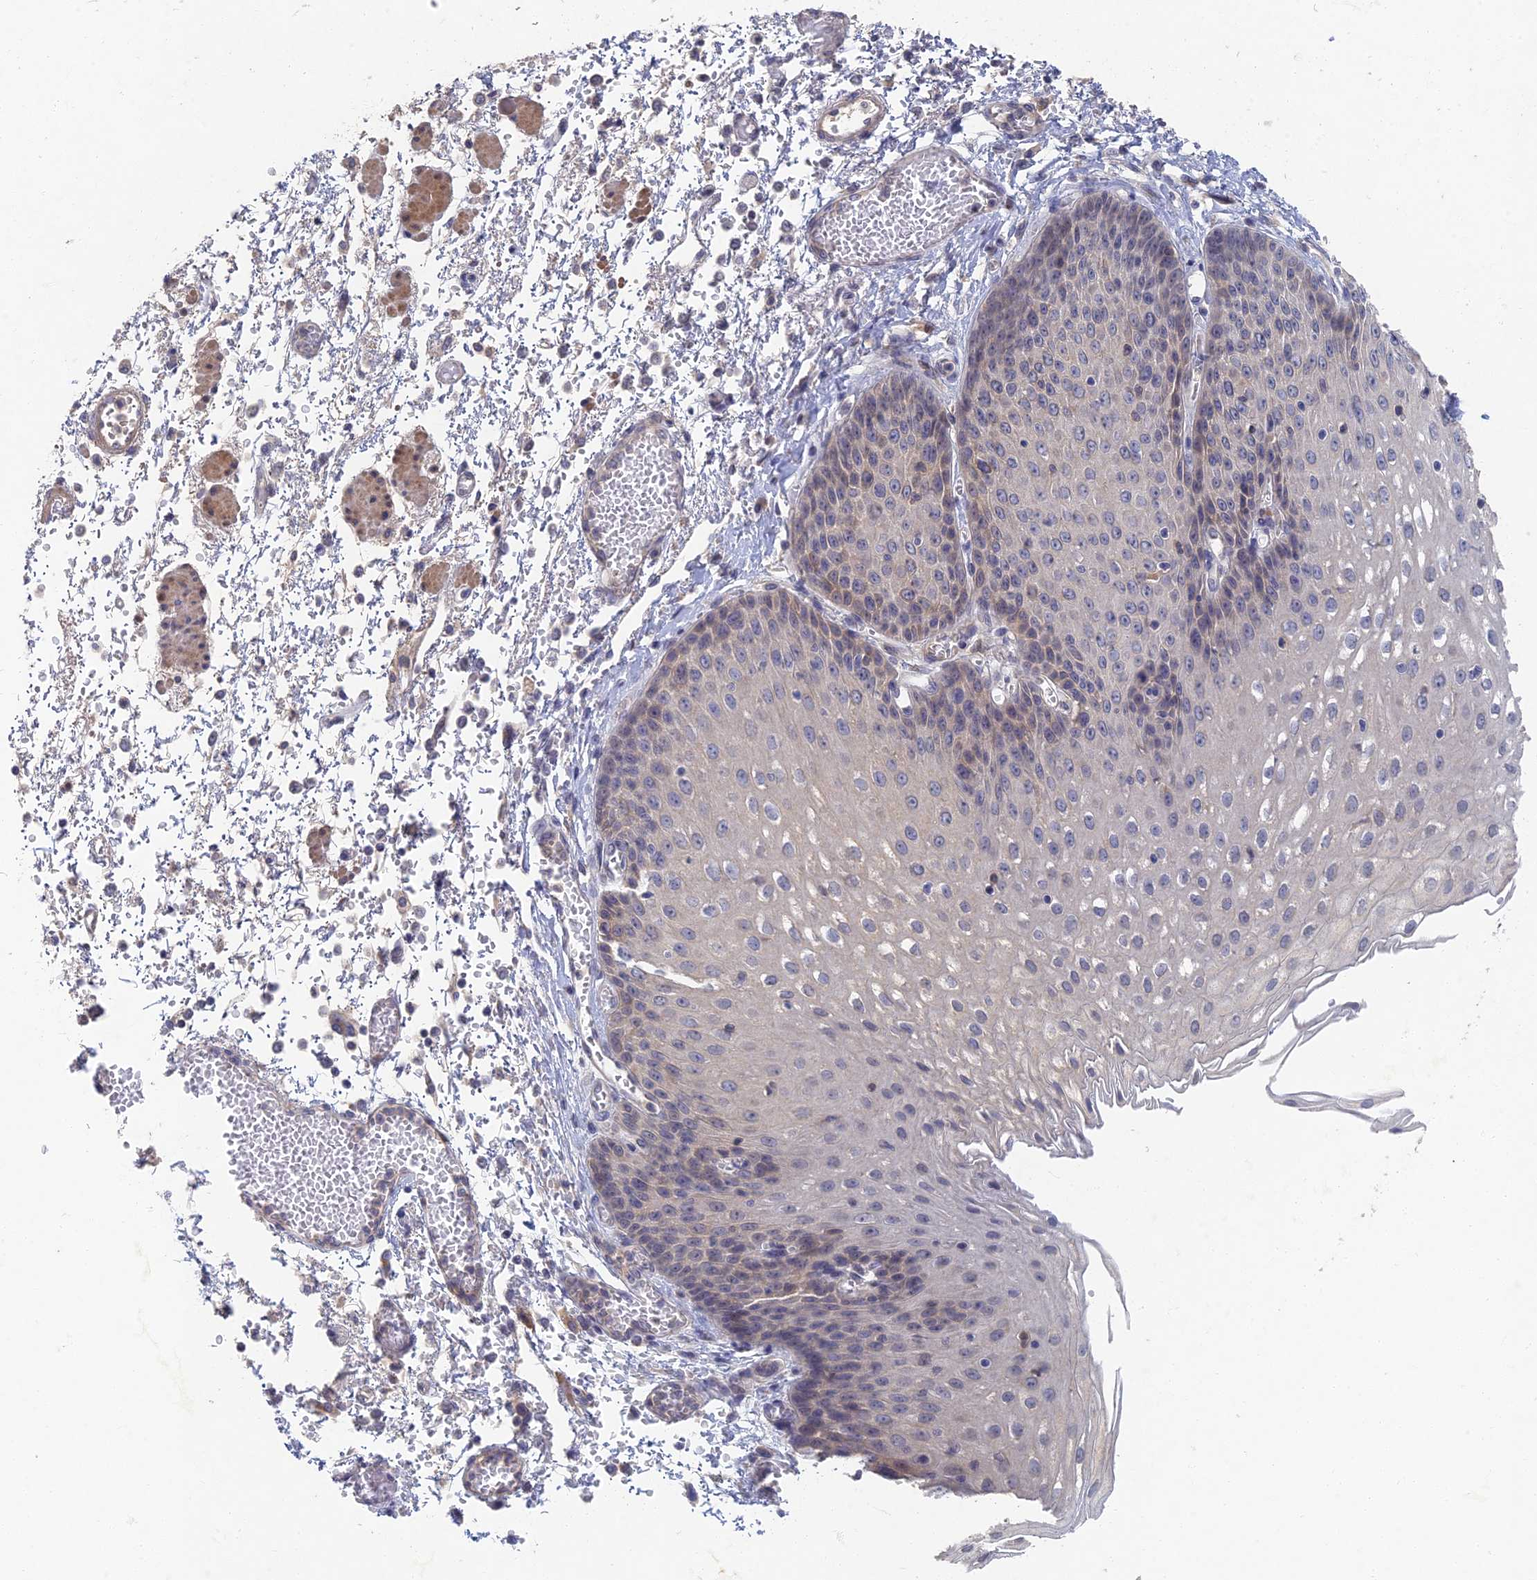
{"staining": {"intensity": "negative", "quantity": "none", "location": "none"}, "tissue": "esophagus", "cell_type": "Squamous epithelial cells", "image_type": "normal", "snomed": [{"axis": "morphology", "description": "Normal tissue, NOS"}, {"axis": "topography", "description": "Esophagus"}], "caption": "Squamous epithelial cells show no significant positivity in normal esophagus.", "gene": "GNA15", "patient": {"sex": "male", "age": 81}}